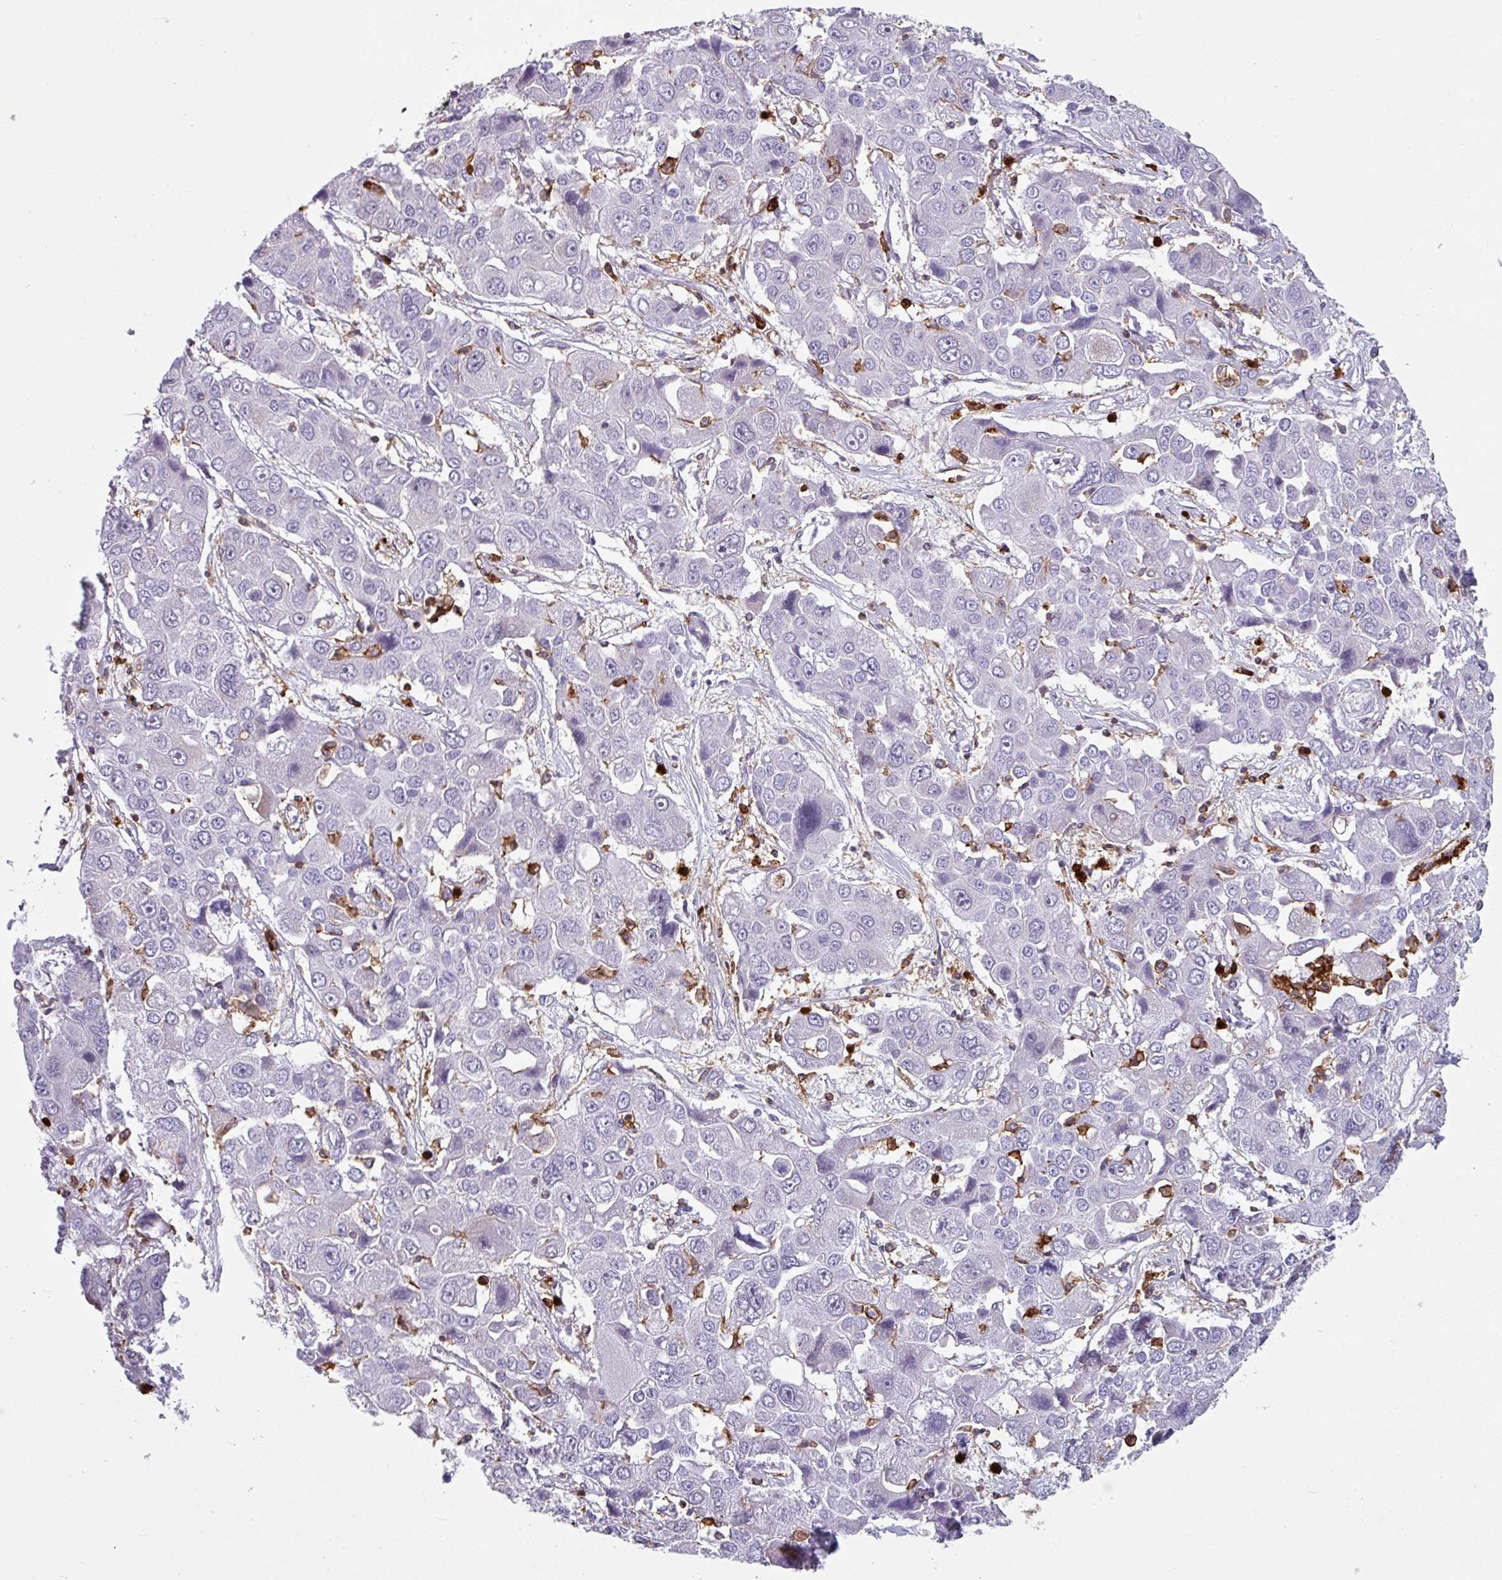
{"staining": {"intensity": "negative", "quantity": "none", "location": "none"}, "tissue": "liver cancer", "cell_type": "Tumor cells", "image_type": "cancer", "snomed": [{"axis": "morphology", "description": "Cholangiocarcinoma"}, {"axis": "topography", "description": "Liver"}], "caption": "DAB (3,3'-diaminobenzidine) immunohistochemical staining of human liver cancer exhibits no significant positivity in tumor cells.", "gene": "EXOSC5", "patient": {"sex": "male", "age": 67}}